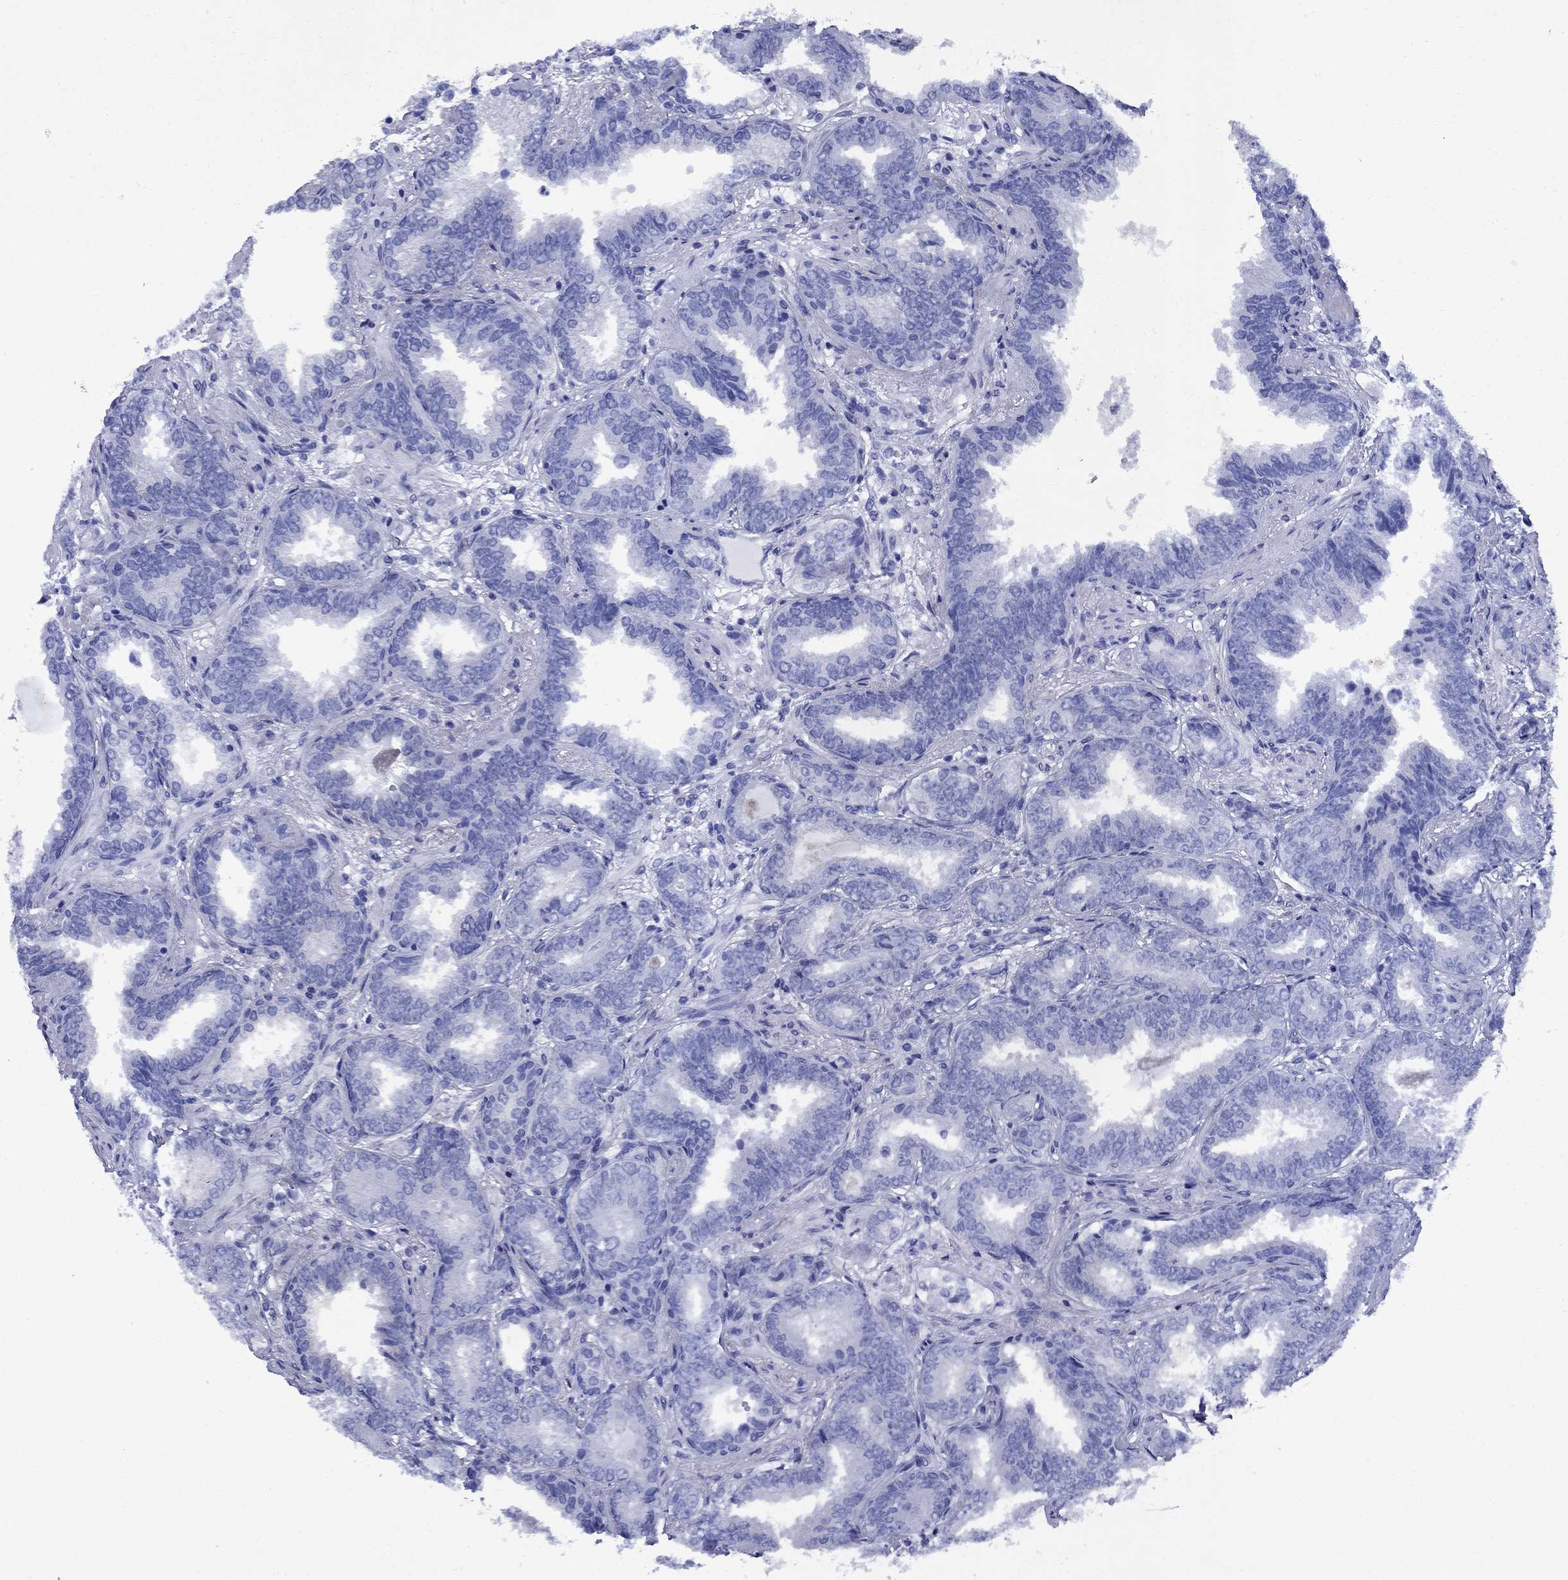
{"staining": {"intensity": "negative", "quantity": "none", "location": "none"}, "tissue": "prostate cancer", "cell_type": "Tumor cells", "image_type": "cancer", "snomed": [{"axis": "morphology", "description": "Adenocarcinoma, Low grade"}, {"axis": "topography", "description": "Prostate"}], "caption": "Low-grade adenocarcinoma (prostate) was stained to show a protein in brown. There is no significant positivity in tumor cells.", "gene": "STAB2", "patient": {"sex": "male", "age": 68}}